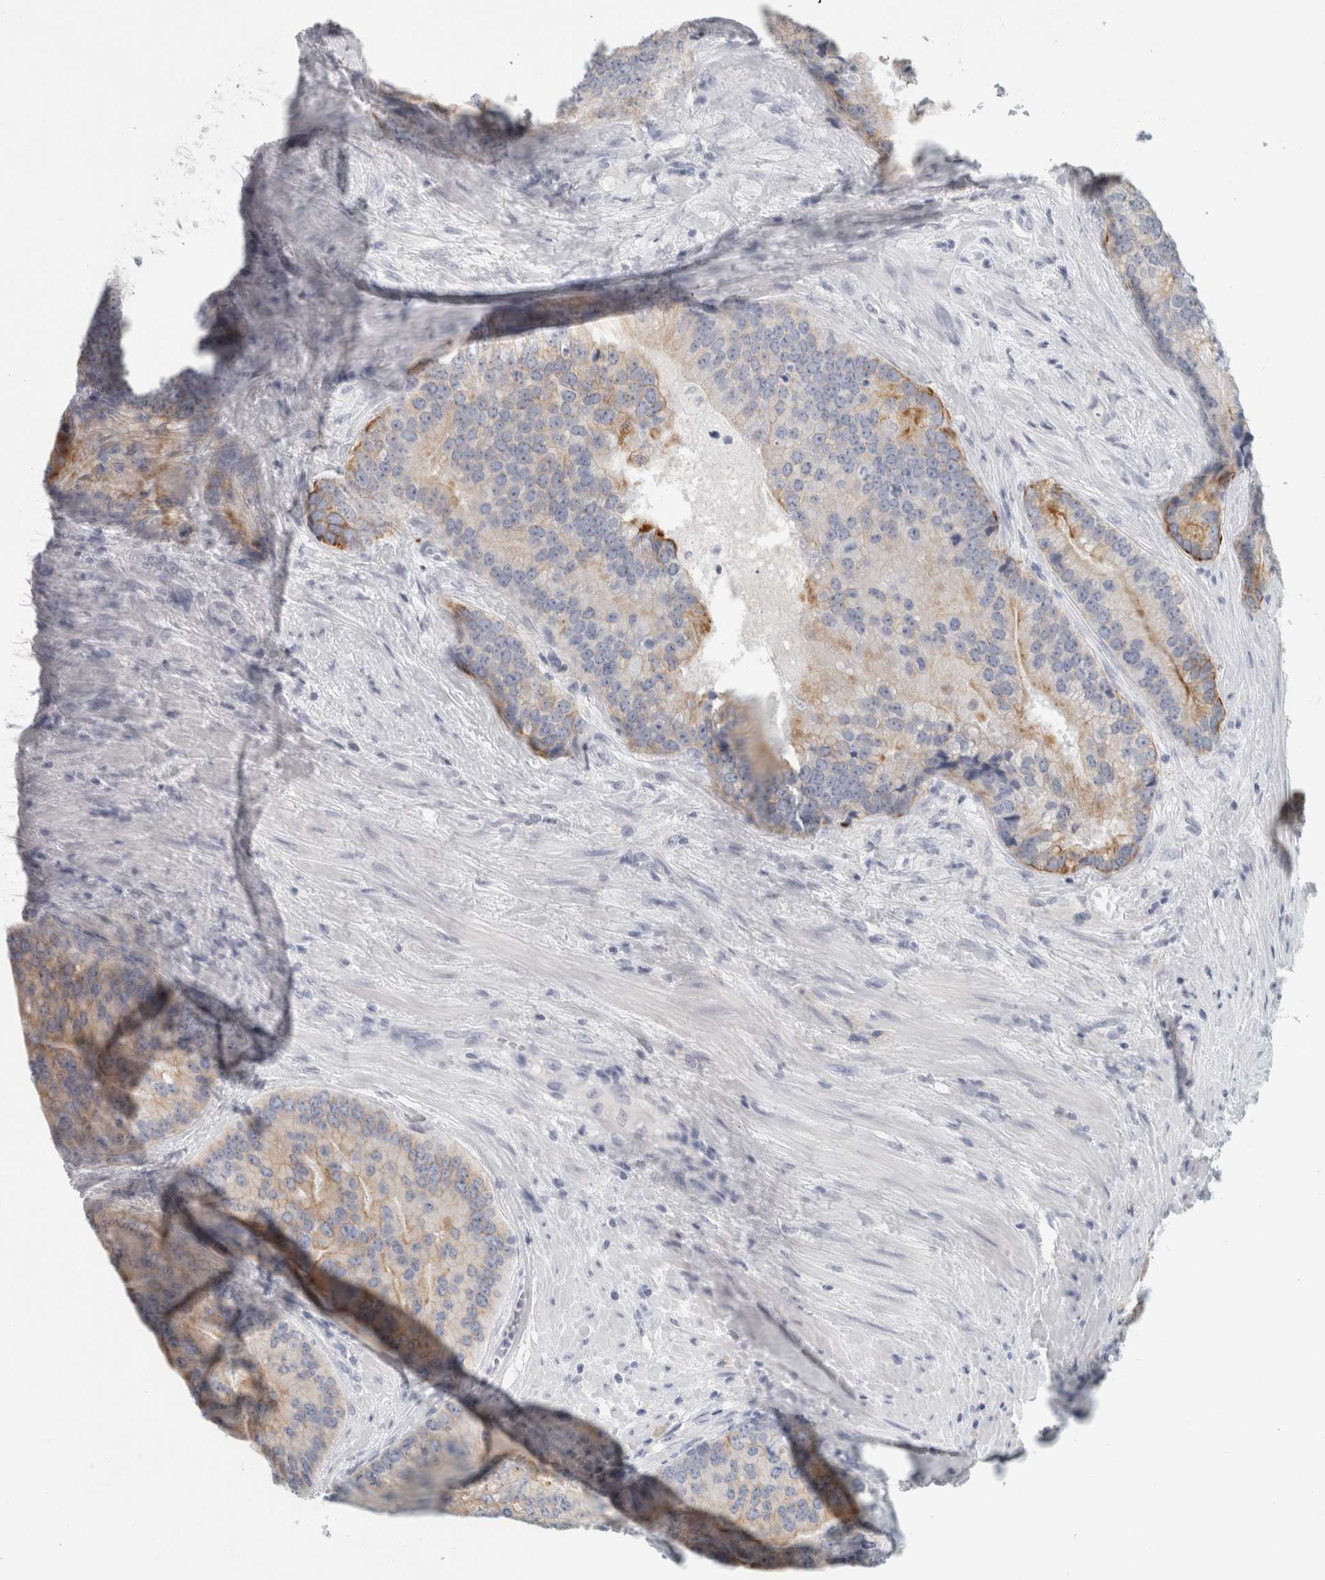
{"staining": {"intensity": "weak", "quantity": "<25%", "location": "cytoplasmic/membranous"}, "tissue": "prostate cancer", "cell_type": "Tumor cells", "image_type": "cancer", "snomed": [{"axis": "morphology", "description": "Adenocarcinoma, High grade"}, {"axis": "topography", "description": "Prostate"}], "caption": "Tumor cells are negative for protein expression in human prostate adenocarcinoma (high-grade).", "gene": "SLC28A3", "patient": {"sex": "male", "age": 70}}